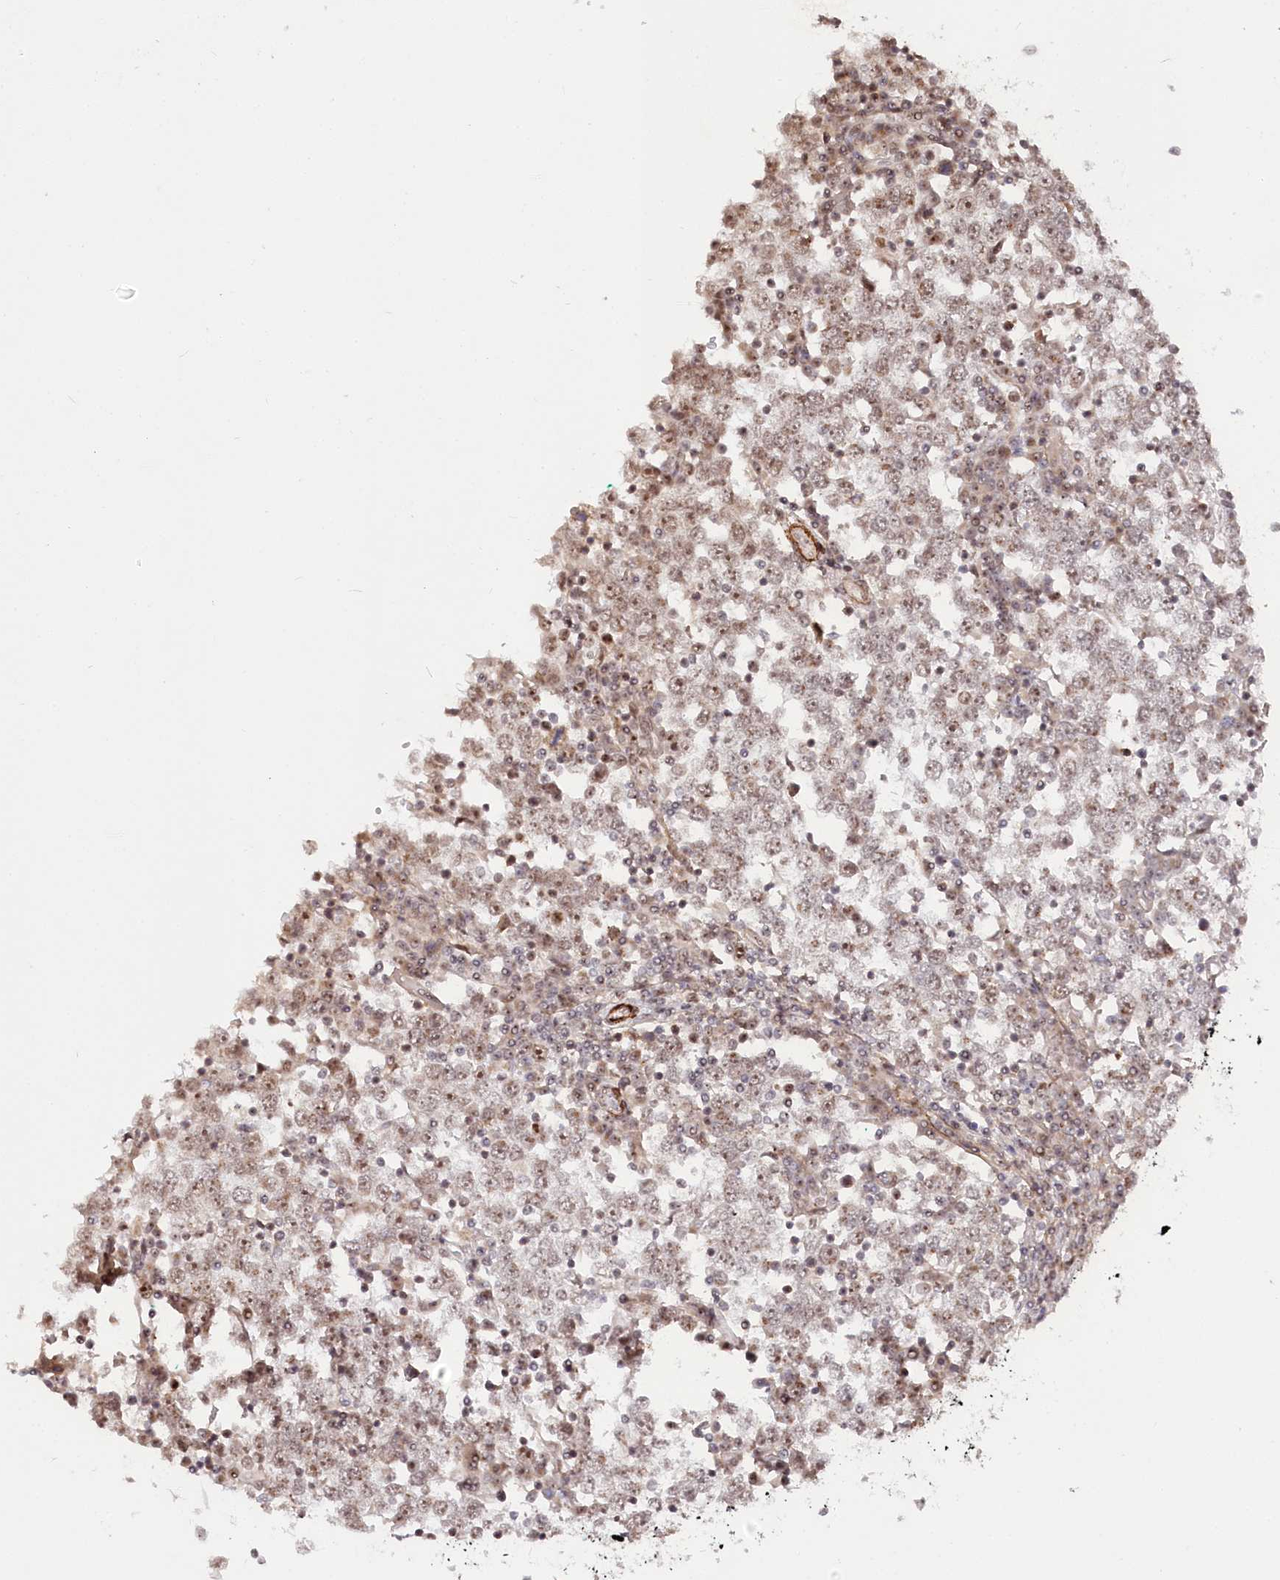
{"staining": {"intensity": "weak", "quantity": ">75%", "location": "nuclear"}, "tissue": "testis cancer", "cell_type": "Tumor cells", "image_type": "cancer", "snomed": [{"axis": "morphology", "description": "Seminoma, NOS"}, {"axis": "topography", "description": "Testis"}], "caption": "Testis cancer (seminoma) stained with DAB immunohistochemistry shows low levels of weak nuclear positivity in about >75% of tumor cells.", "gene": "GNL3L", "patient": {"sex": "male", "age": 65}}